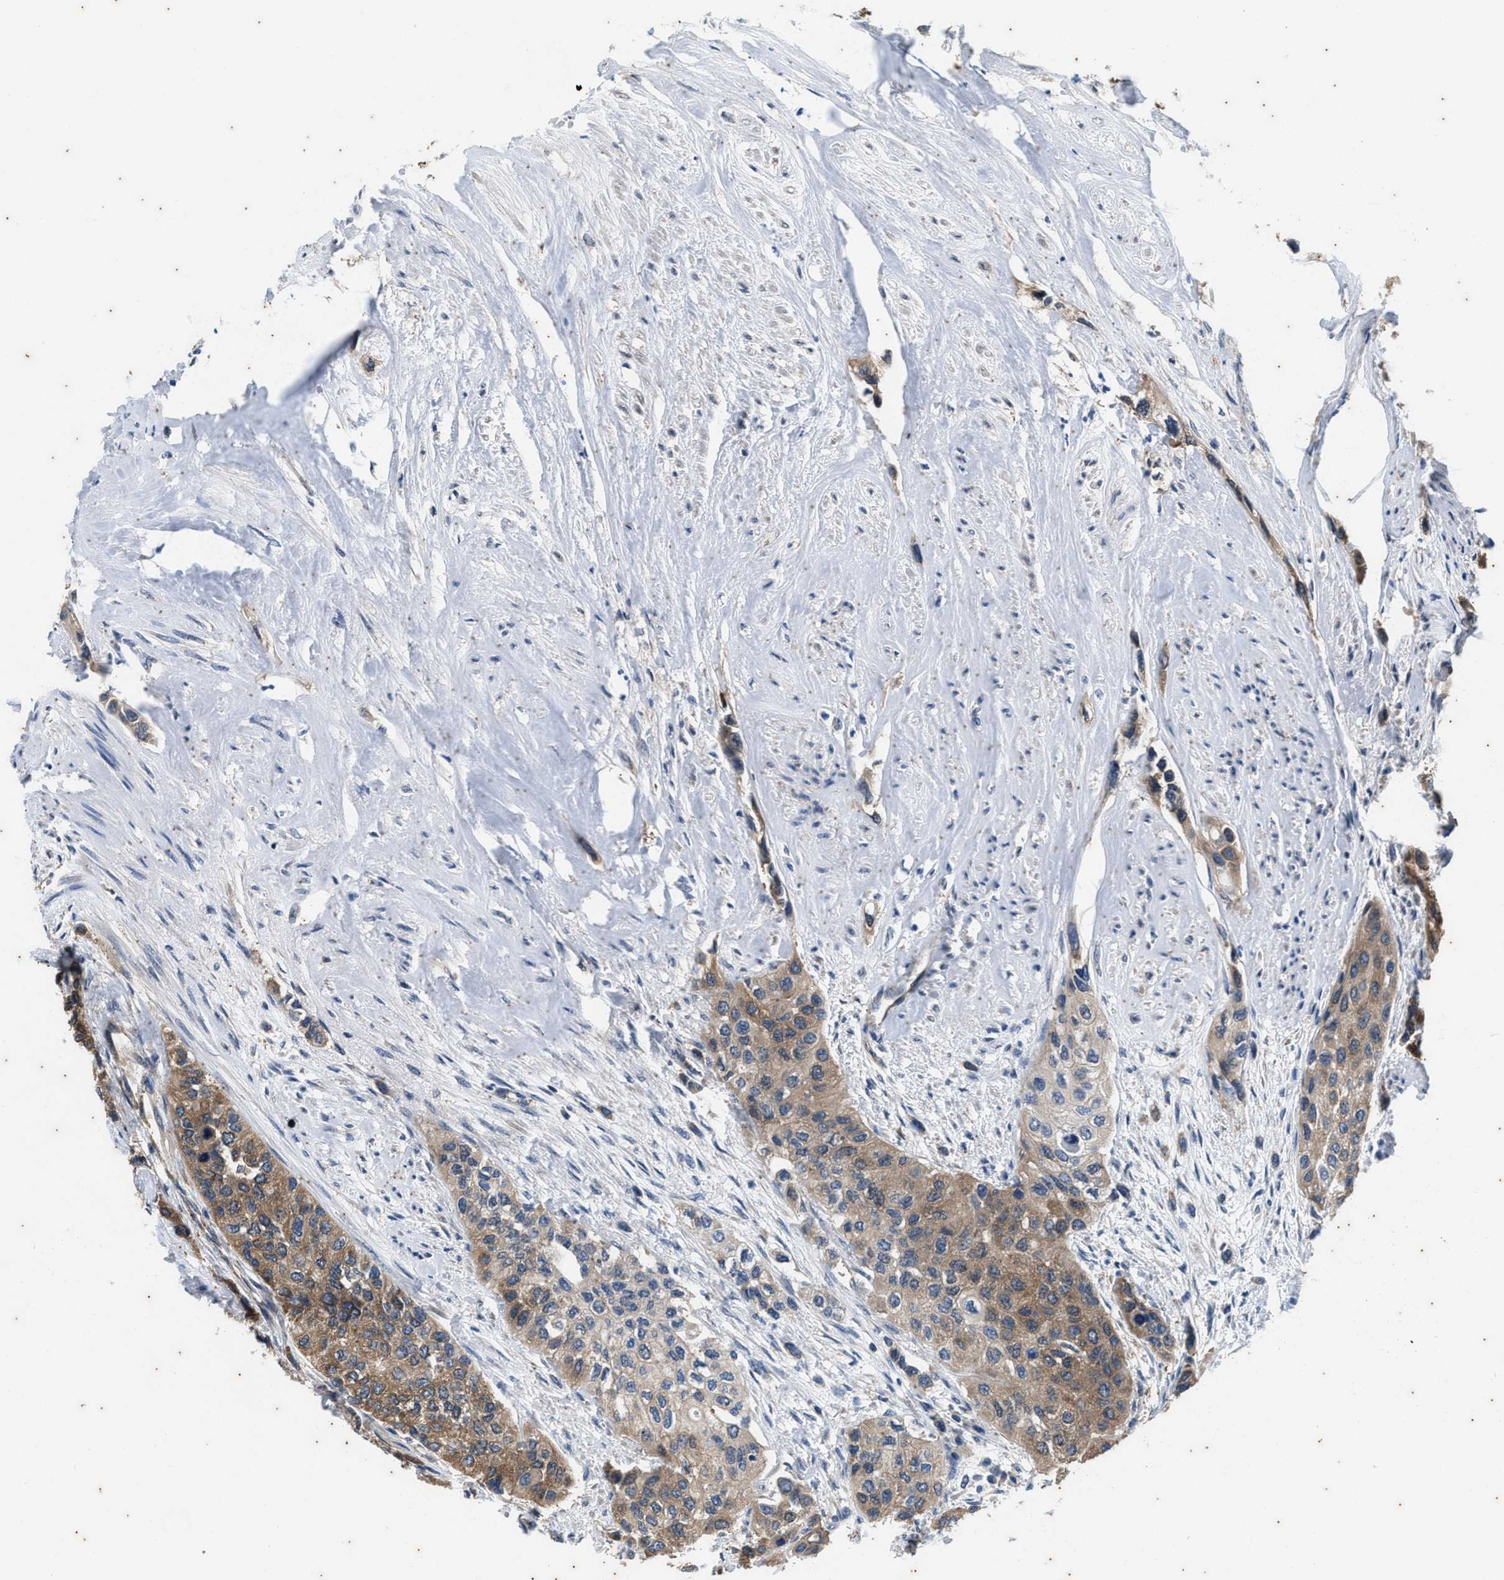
{"staining": {"intensity": "moderate", "quantity": ">75%", "location": "cytoplasmic/membranous"}, "tissue": "urothelial cancer", "cell_type": "Tumor cells", "image_type": "cancer", "snomed": [{"axis": "morphology", "description": "Urothelial carcinoma, High grade"}, {"axis": "topography", "description": "Urinary bladder"}], "caption": "An immunohistochemistry (IHC) histopathology image of tumor tissue is shown. Protein staining in brown shows moderate cytoplasmic/membranous positivity in urothelial carcinoma (high-grade) within tumor cells. (brown staining indicates protein expression, while blue staining denotes nuclei).", "gene": "COX19", "patient": {"sex": "female", "age": 56}}